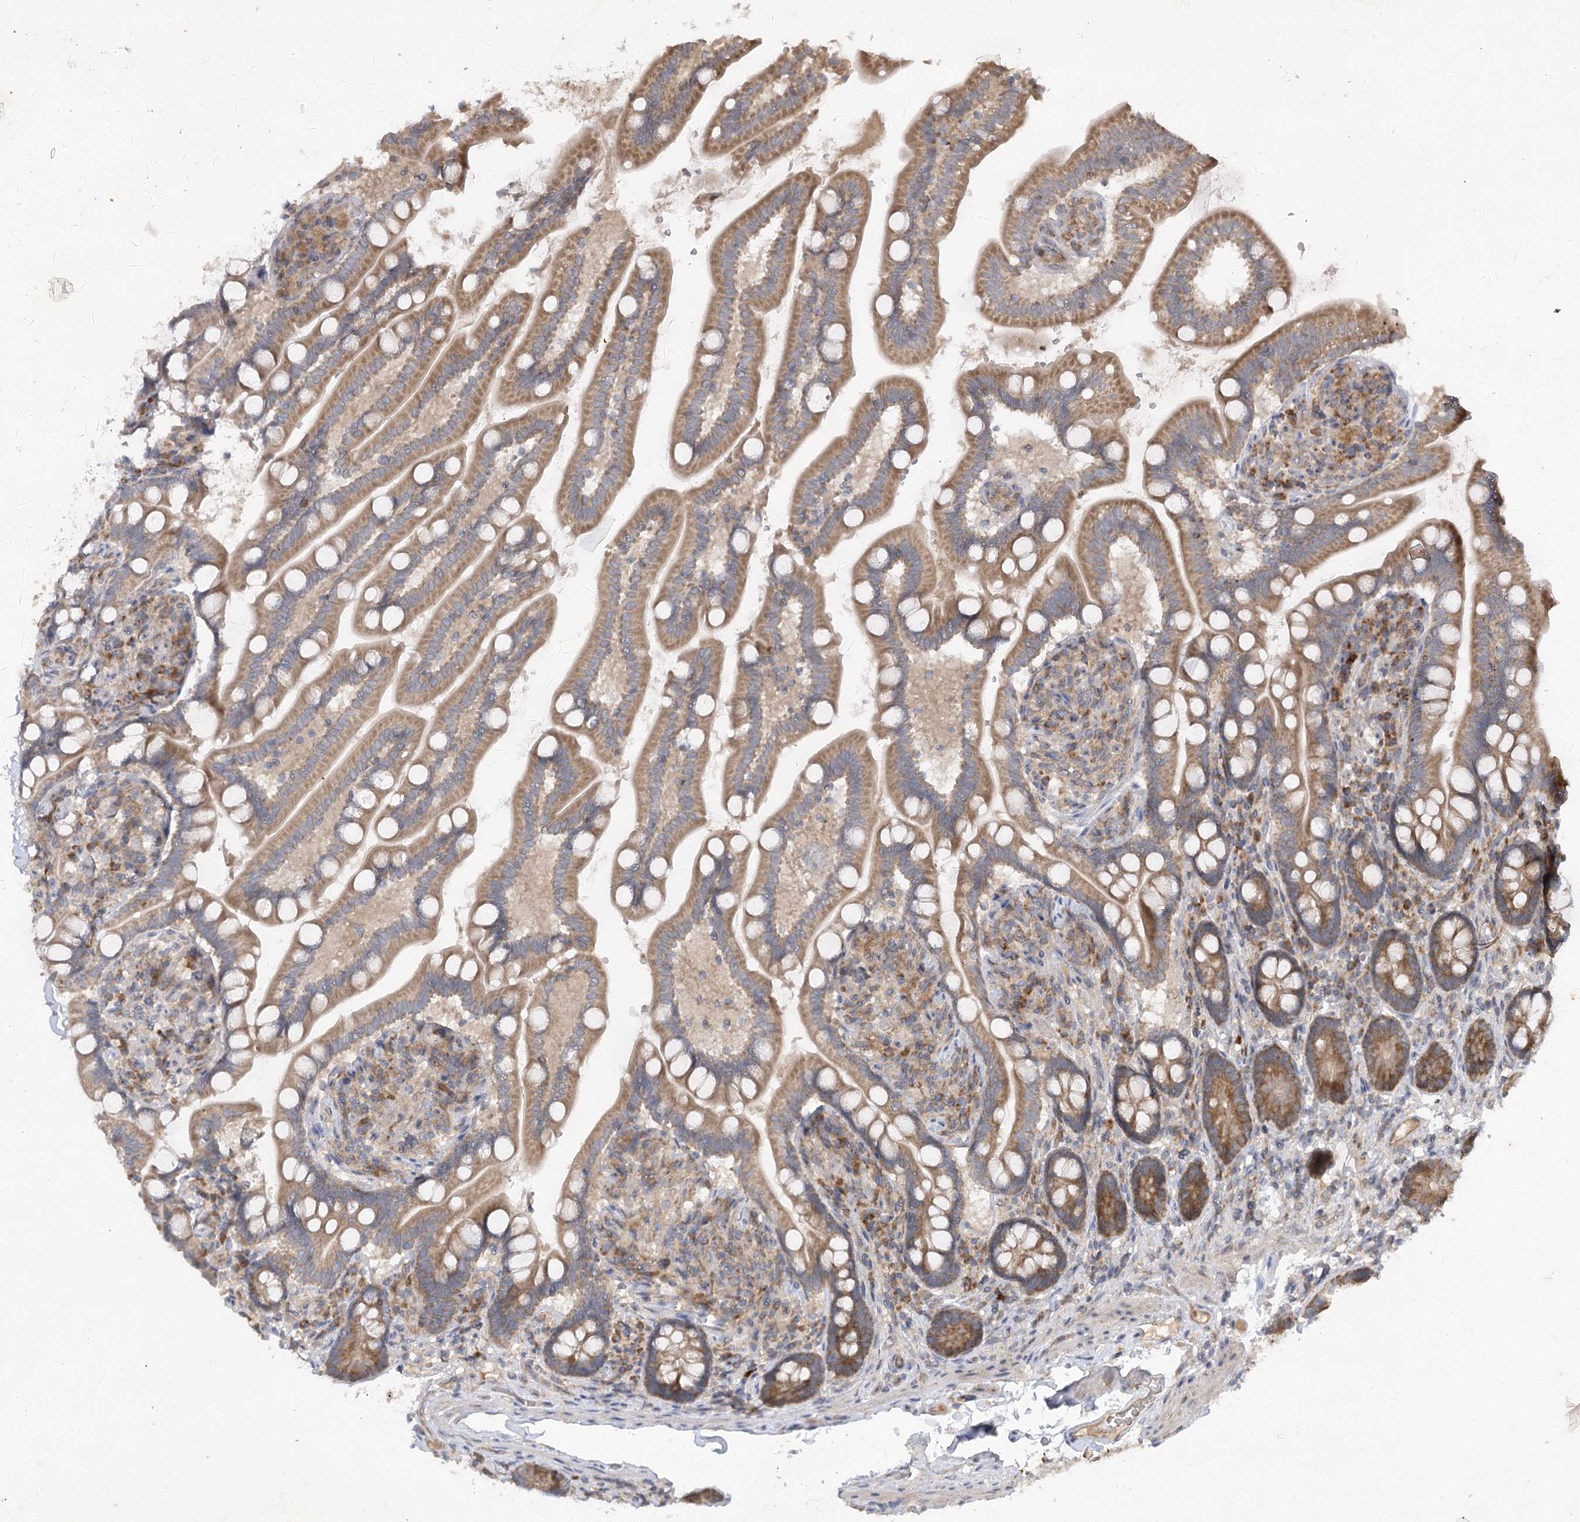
{"staining": {"intensity": "moderate", "quantity": ">75%", "location": "cytoplasmic/membranous"}, "tissue": "small intestine", "cell_type": "Glandular cells", "image_type": "normal", "snomed": [{"axis": "morphology", "description": "Normal tissue, NOS"}, {"axis": "topography", "description": "Small intestine"}], "caption": "Protein staining by IHC displays moderate cytoplasmic/membranous expression in about >75% of glandular cells in unremarkable small intestine. (Stains: DAB in brown, nuclei in blue, Microscopy: brightfield microscopy at high magnification).", "gene": "TRAF3IP1", "patient": {"sex": "female", "age": 64}}